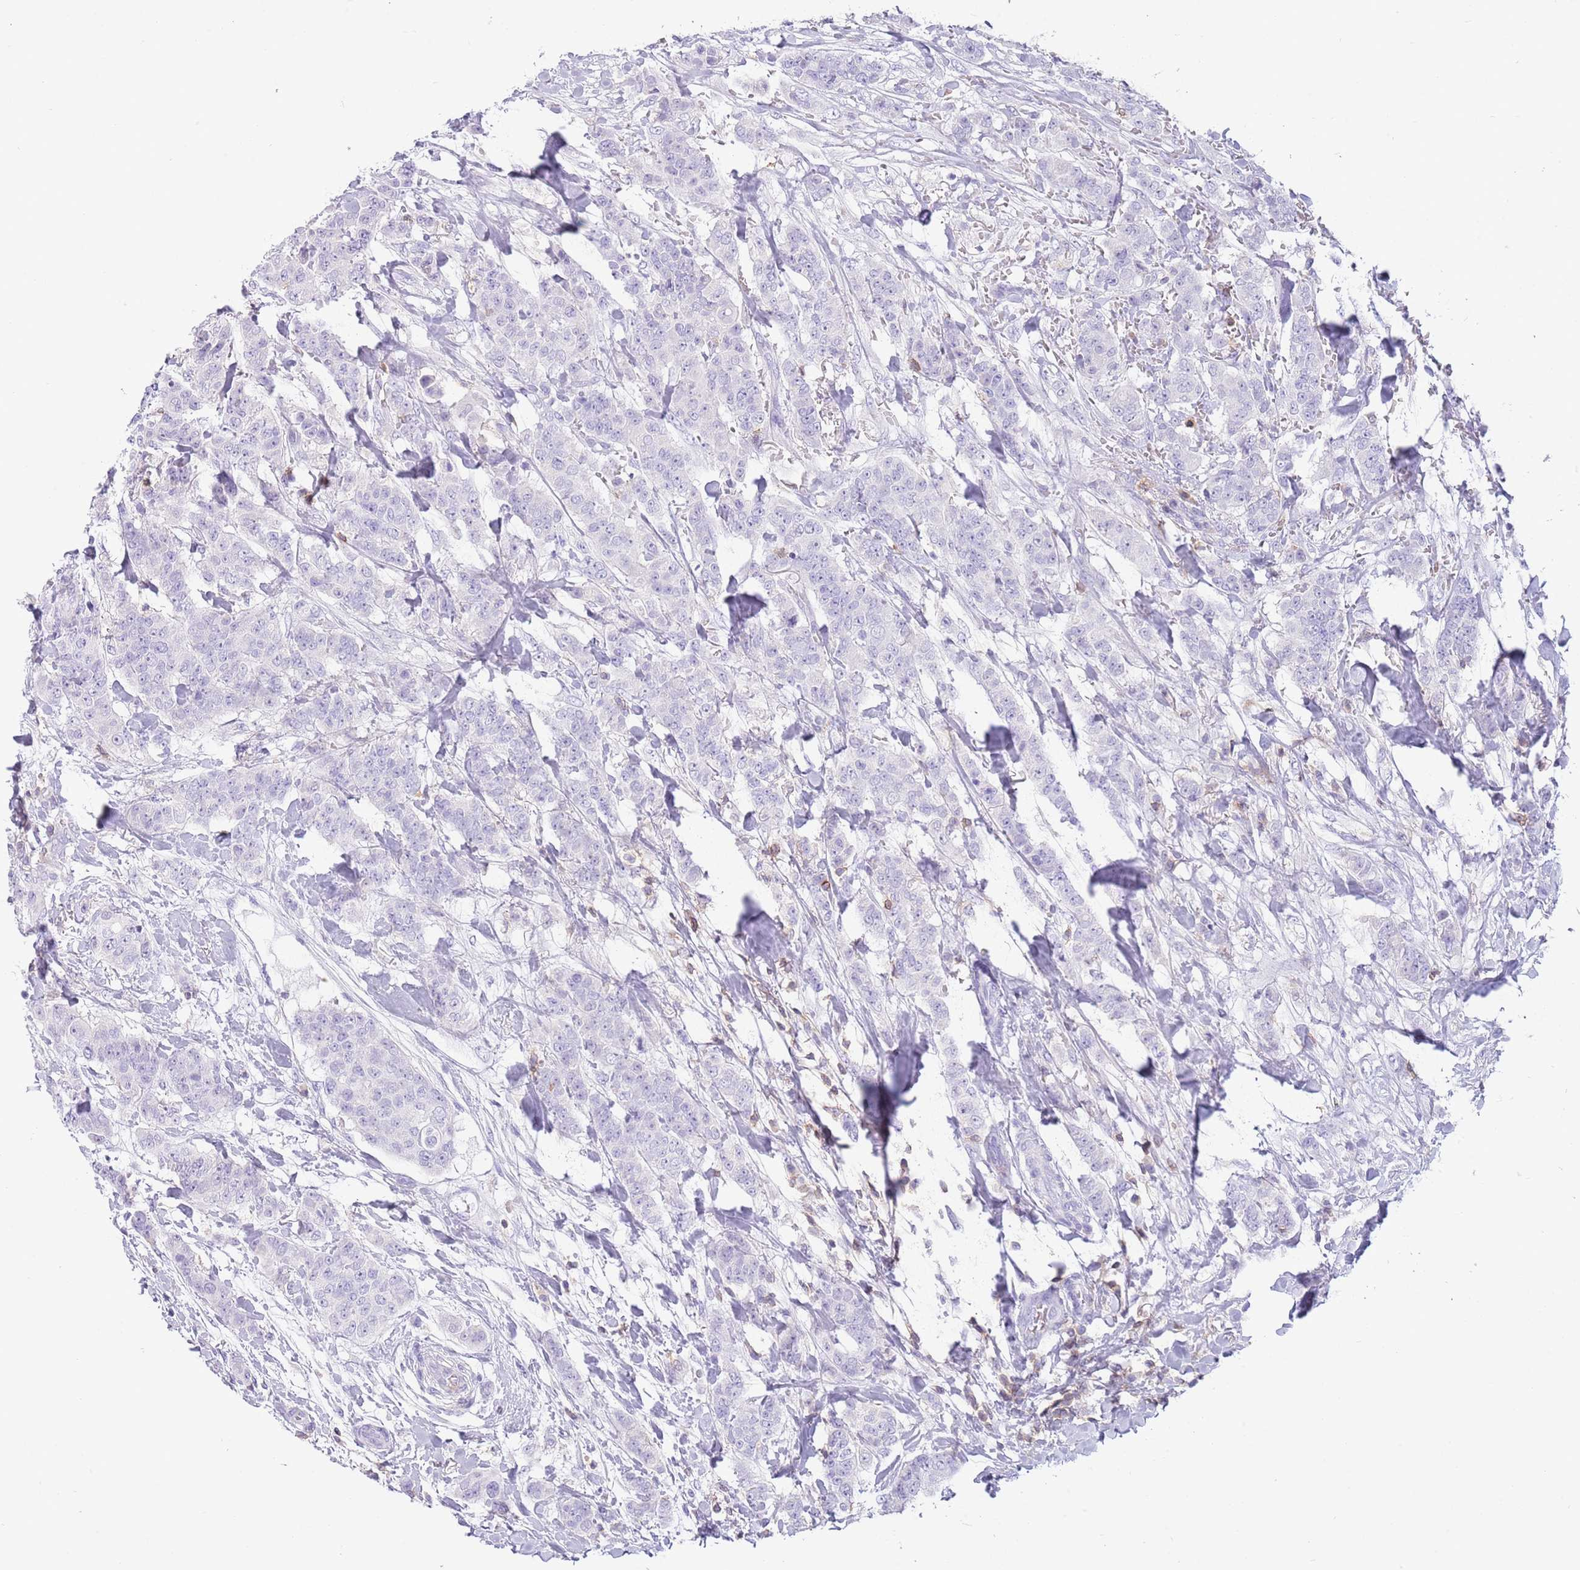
{"staining": {"intensity": "negative", "quantity": "none", "location": "none"}, "tissue": "breast cancer", "cell_type": "Tumor cells", "image_type": "cancer", "snomed": [{"axis": "morphology", "description": "Duct carcinoma"}, {"axis": "topography", "description": "Breast"}], "caption": "This photomicrograph is of breast cancer (infiltrating ductal carcinoma) stained with immunohistochemistry to label a protein in brown with the nuclei are counter-stained blue. There is no staining in tumor cells.", "gene": "OR4Q3", "patient": {"sex": "female", "age": 40}}